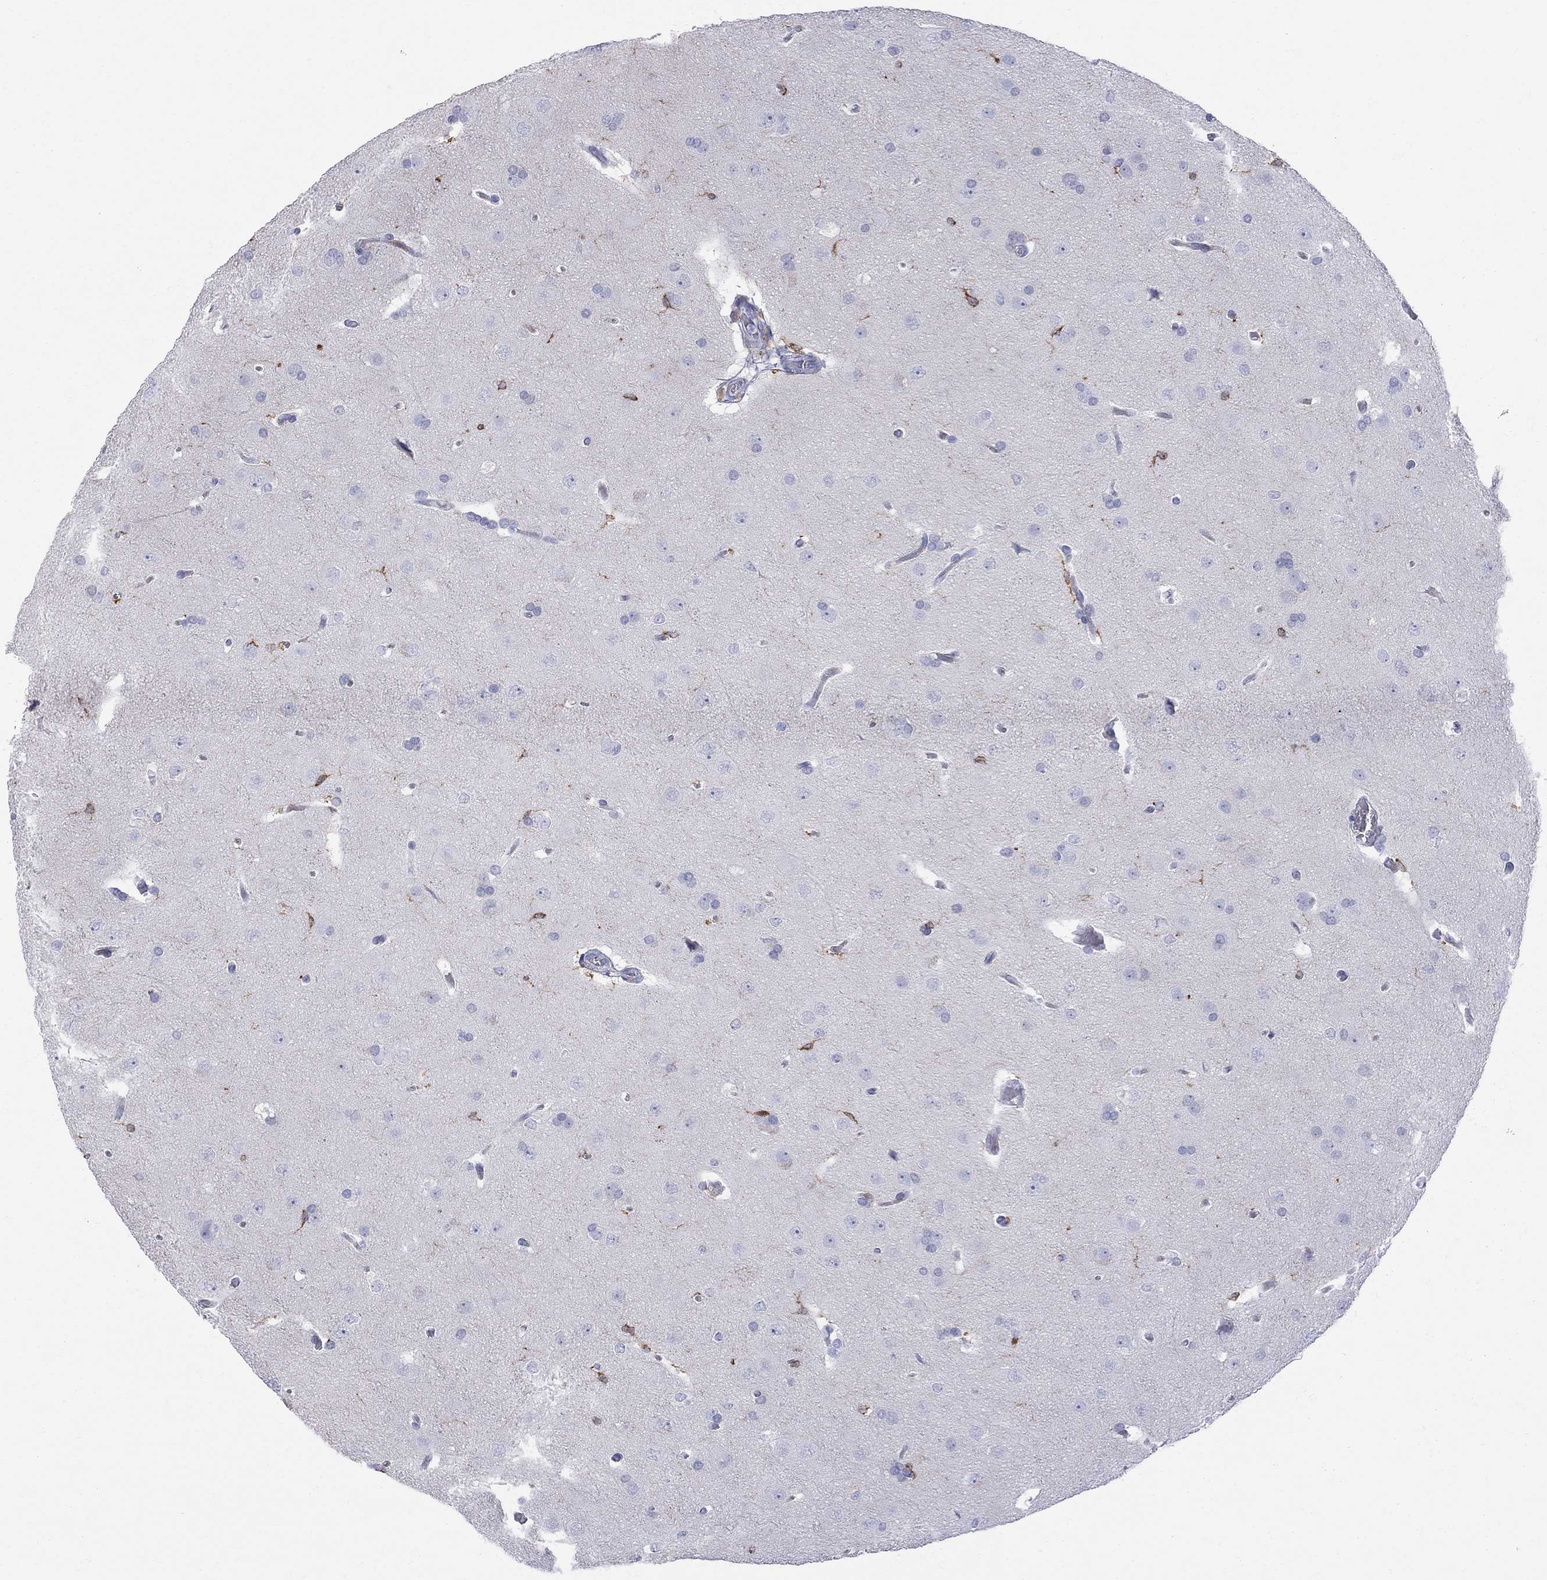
{"staining": {"intensity": "negative", "quantity": "none", "location": "none"}, "tissue": "glioma", "cell_type": "Tumor cells", "image_type": "cancer", "snomed": [{"axis": "morphology", "description": "Glioma, malignant, Low grade"}, {"axis": "topography", "description": "Brain"}], "caption": "Tumor cells show no significant protein positivity in low-grade glioma (malignant).", "gene": "ABI3", "patient": {"sex": "female", "age": 32}}